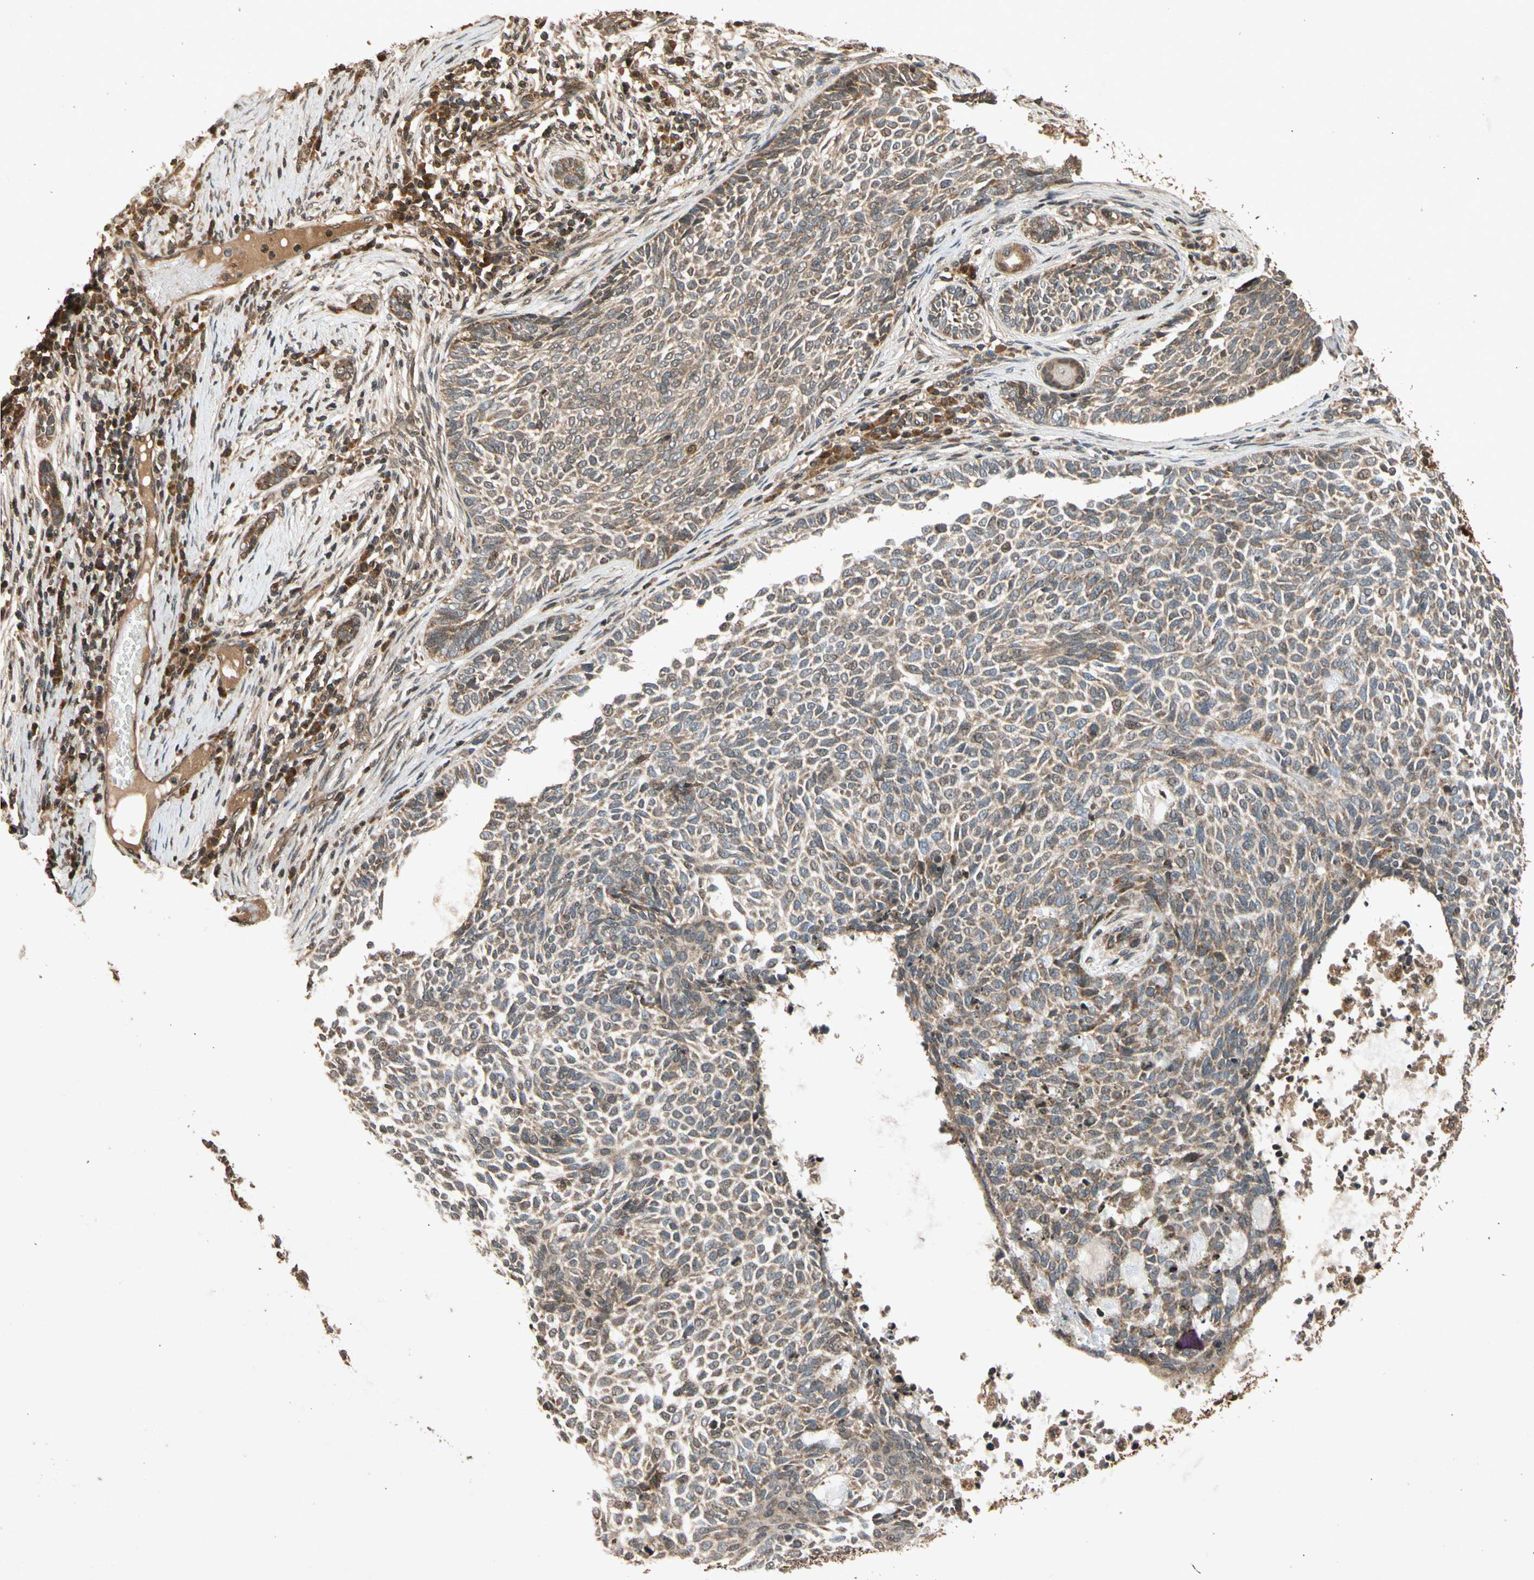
{"staining": {"intensity": "moderate", "quantity": ">75%", "location": "cytoplasmic/membranous"}, "tissue": "skin cancer", "cell_type": "Tumor cells", "image_type": "cancer", "snomed": [{"axis": "morphology", "description": "Basal cell carcinoma"}, {"axis": "topography", "description": "Skin"}], "caption": "This photomicrograph reveals skin basal cell carcinoma stained with IHC to label a protein in brown. The cytoplasmic/membranous of tumor cells show moderate positivity for the protein. Nuclei are counter-stained blue.", "gene": "TXN2", "patient": {"sex": "male", "age": 87}}